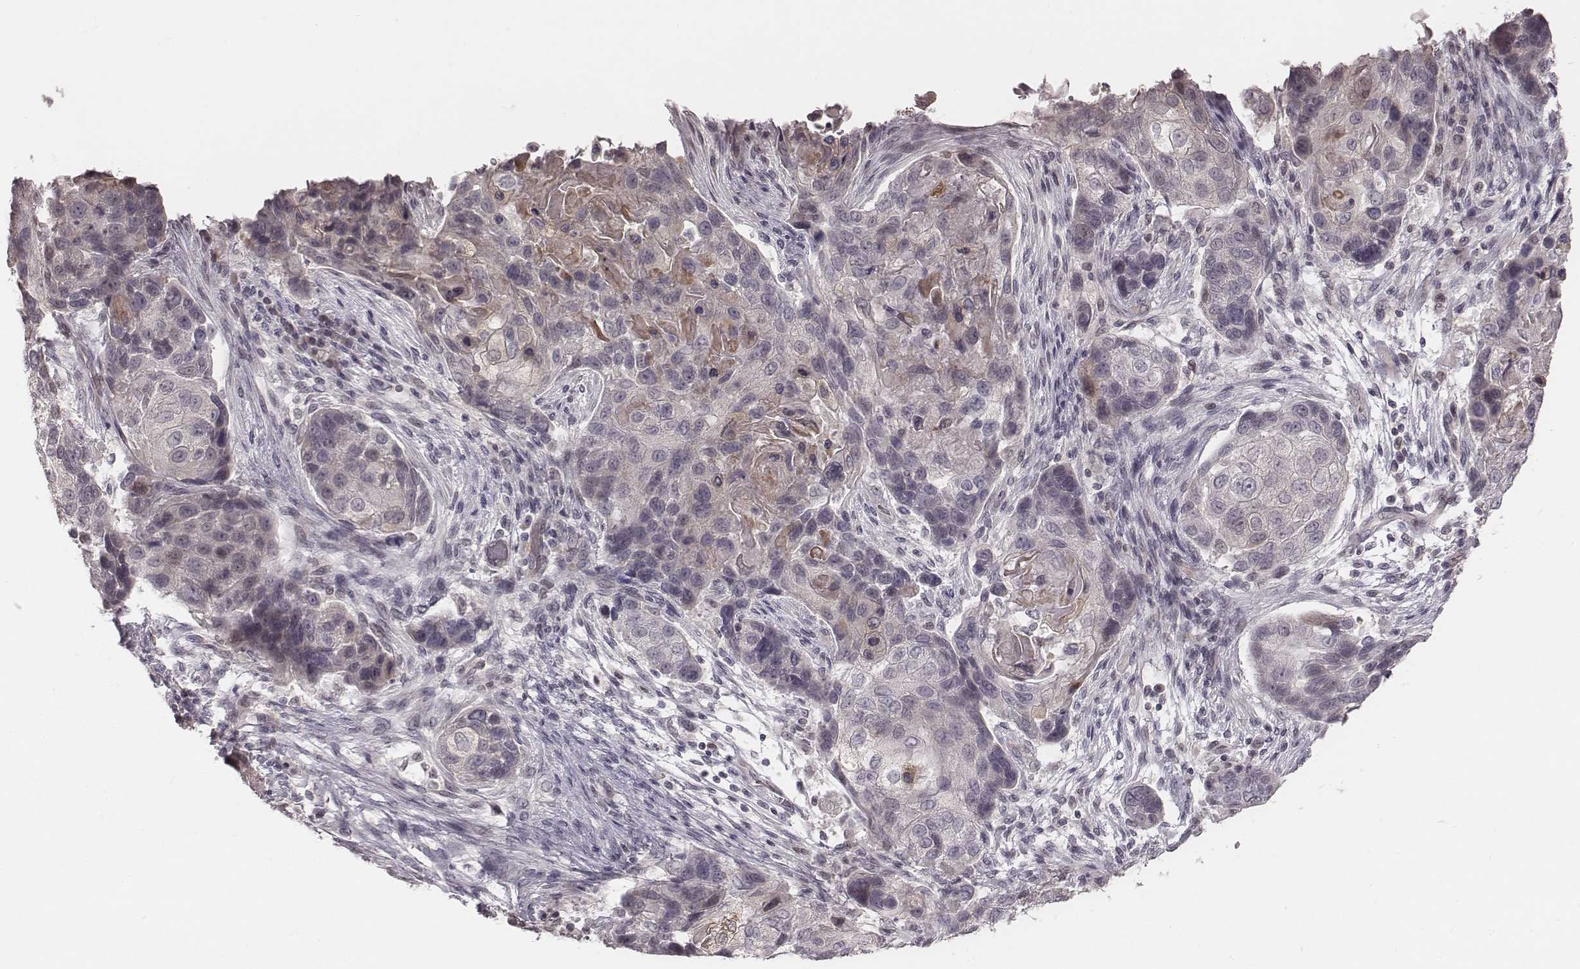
{"staining": {"intensity": "negative", "quantity": "none", "location": "none"}, "tissue": "lung cancer", "cell_type": "Tumor cells", "image_type": "cancer", "snomed": [{"axis": "morphology", "description": "Squamous cell carcinoma, NOS"}, {"axis": "topography", "description": "Lung"}], "caption": "This is a histopathology image of immunohistochemistry staining of lung cancer (squamous cell carcinoma), which shows no positivity in tumor cells.", "gene": "IQCG", "patient": {"sex": "male", "age": 69}}